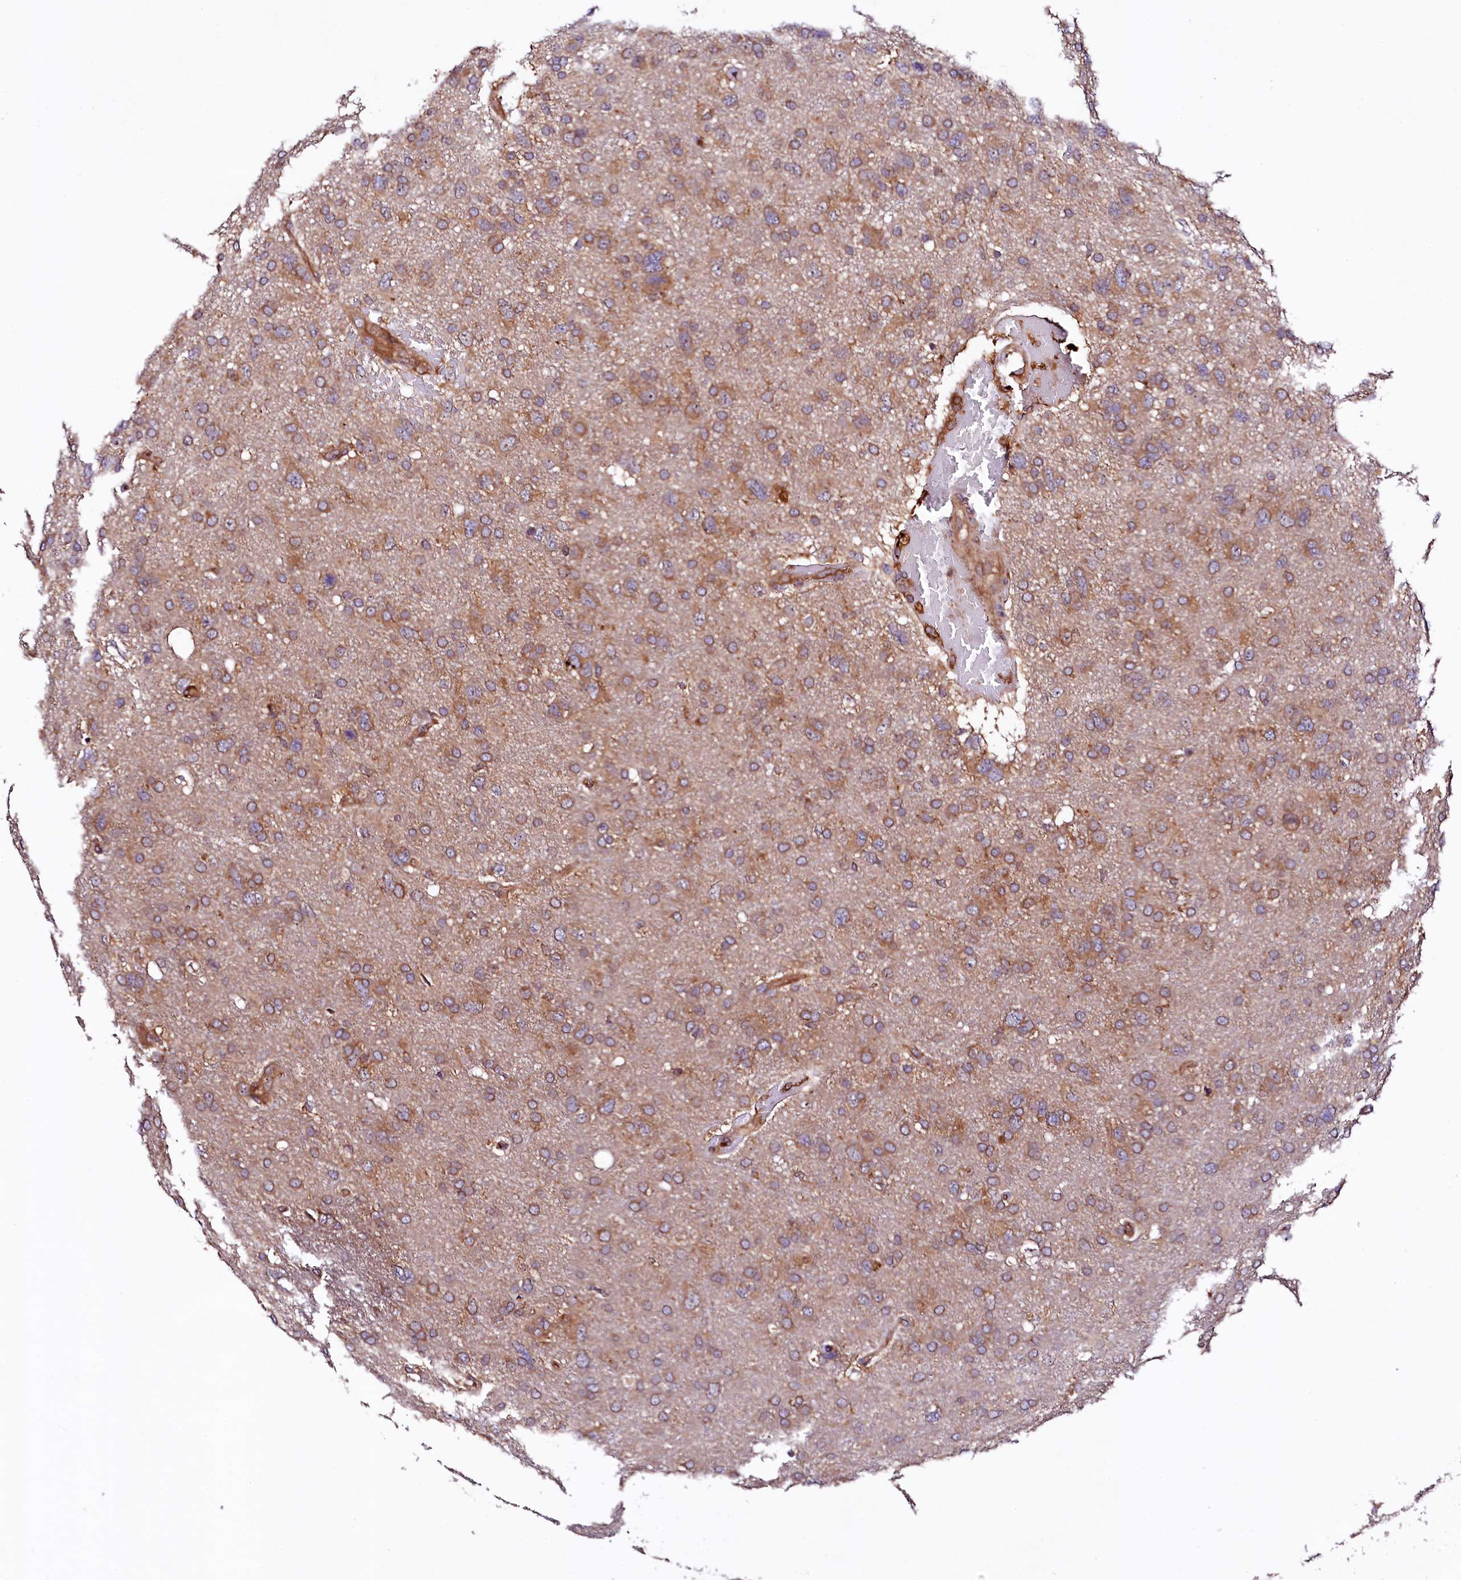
{"staining": {"intensity": "moderate", "quantity": ">75%", "location": "cytoplasmic/membranous"}, "tissue": "glioma", "cell_type": "Tumor cells", "image_type": "cancer", "snomed": [{"axis": "morphology", "description": "Glioma, malignant, High grade"}, {"axis": "topography", "description": "Brain"}], "caption": "Glioma stained with a brown dye displays moderate cytoplasmic/membranous positive staining in approximately >75% of tumor cells.", "gene": "VPS35", "patient": {"sex": "male", "age": 61}}